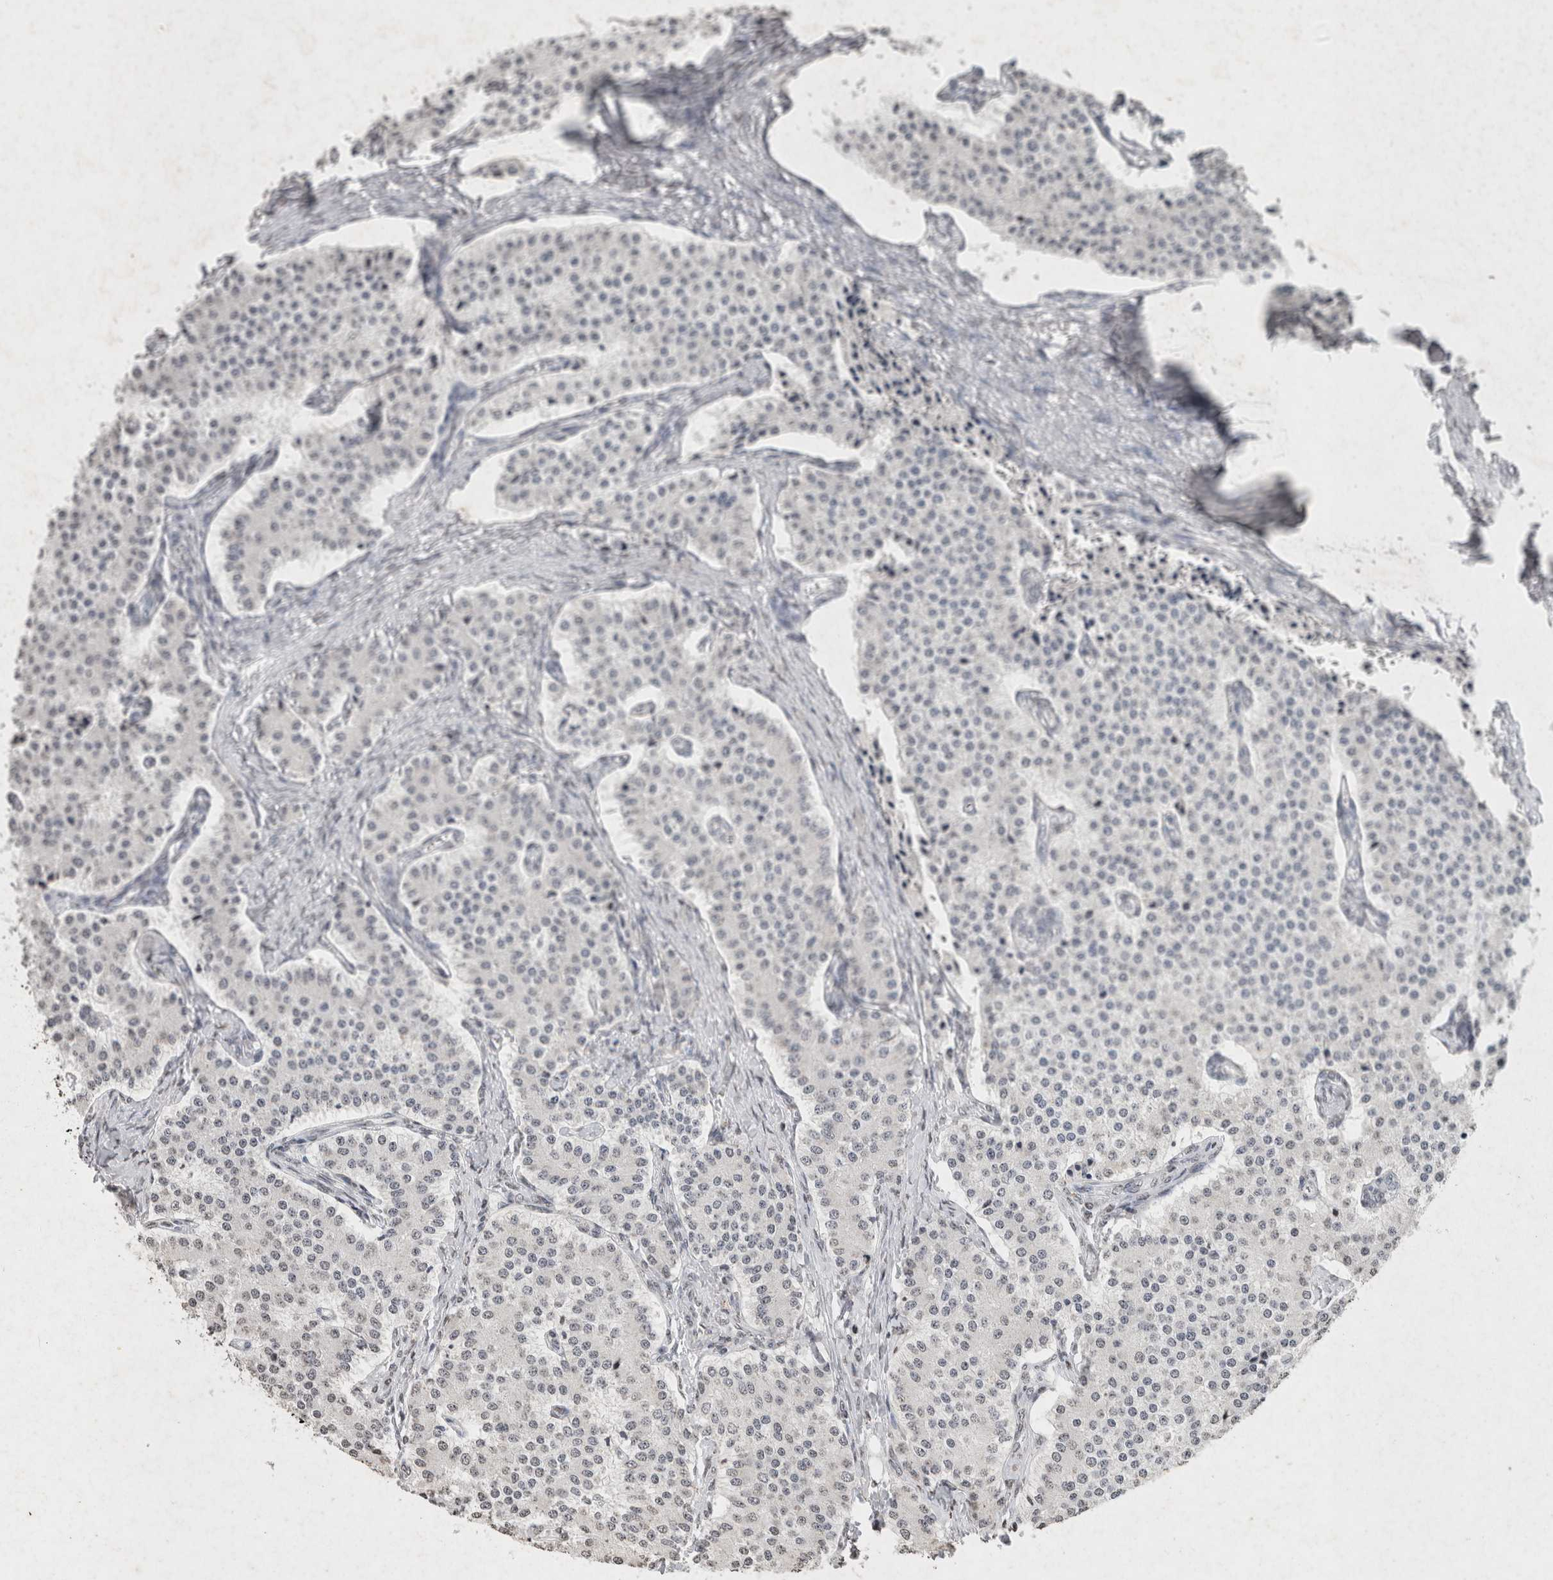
{"staining": {"intensity": "negative", "quantity": "none", "location": "none"}, "tissue": "carcinoid", "cell_type": "Tumor cells", "image_type": "cancer", "snomed": [{"axis": "morphology", "description": "Carcinoid, malignant, NOS"}, {"axis": "topography", "description": "Colon"}], "caption": "Tumor cells show no significant protein expression in carcinoid (malignant).", "gene": "CNTN1", "patient": {"sex": "female", "age": 52}}